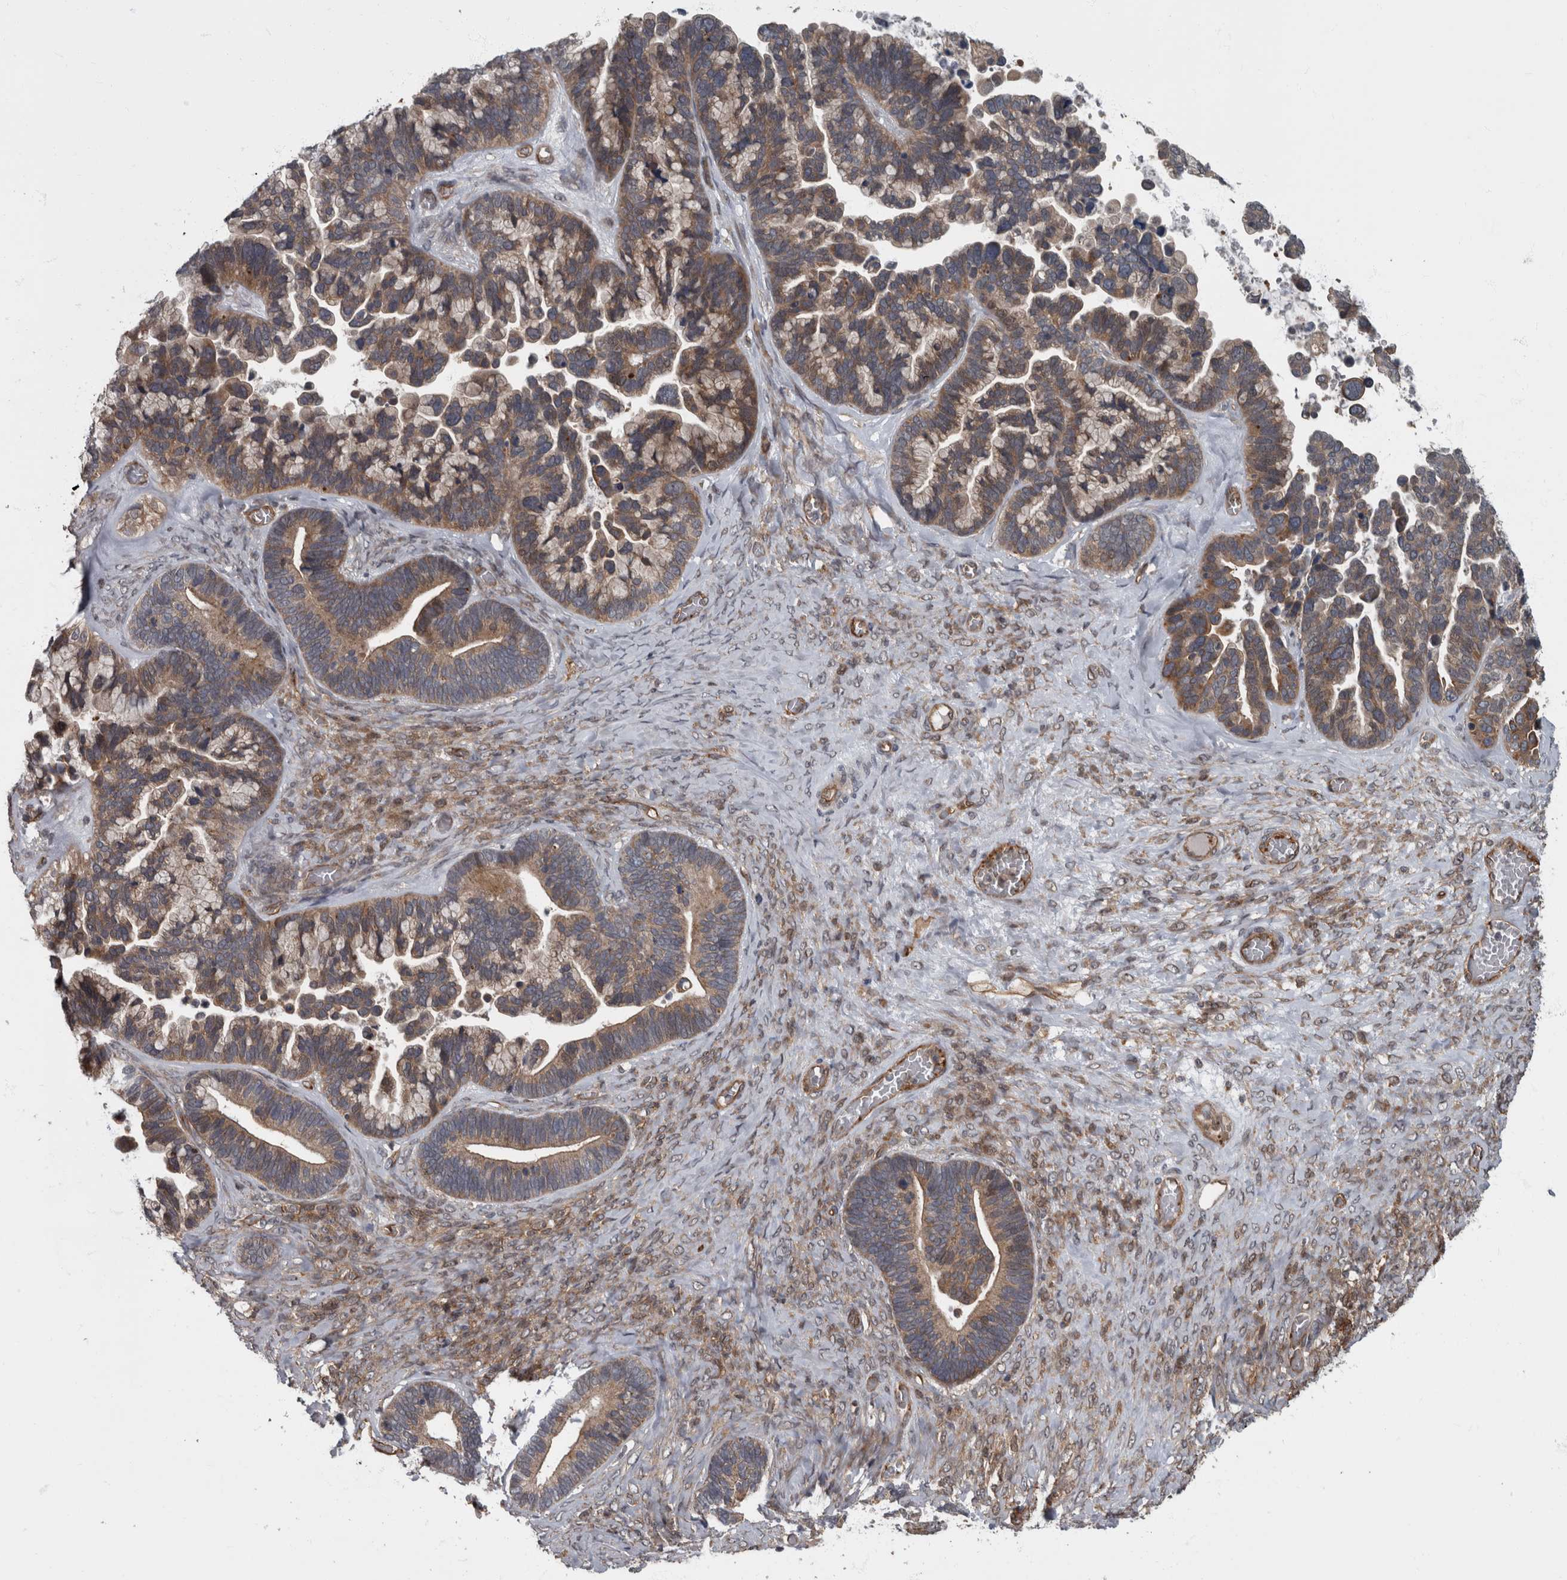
{"staining": {"intensity": "moderate", "quantity": ">75%", "location": "cytoplasmic/membranous"}, "tissue": "ovarian cancer", "cell_type": "Tumor cells", "image_type": "cancer", "snomed": [{"axis": "morphology", "description": "Cystadenocarcinoma, serous, NOS"}, {"axis": "topography", "description": "Ovary"}], "caption": "Protein expression analysis of human ovarian cancer (serous cystadenocarcinoma) reveals moderate cytoplasmic/membranous positivity in approximately >75% of tumor cells.", "gene": "VEGFD", "patient": {"sex": "female", "age": 56}}